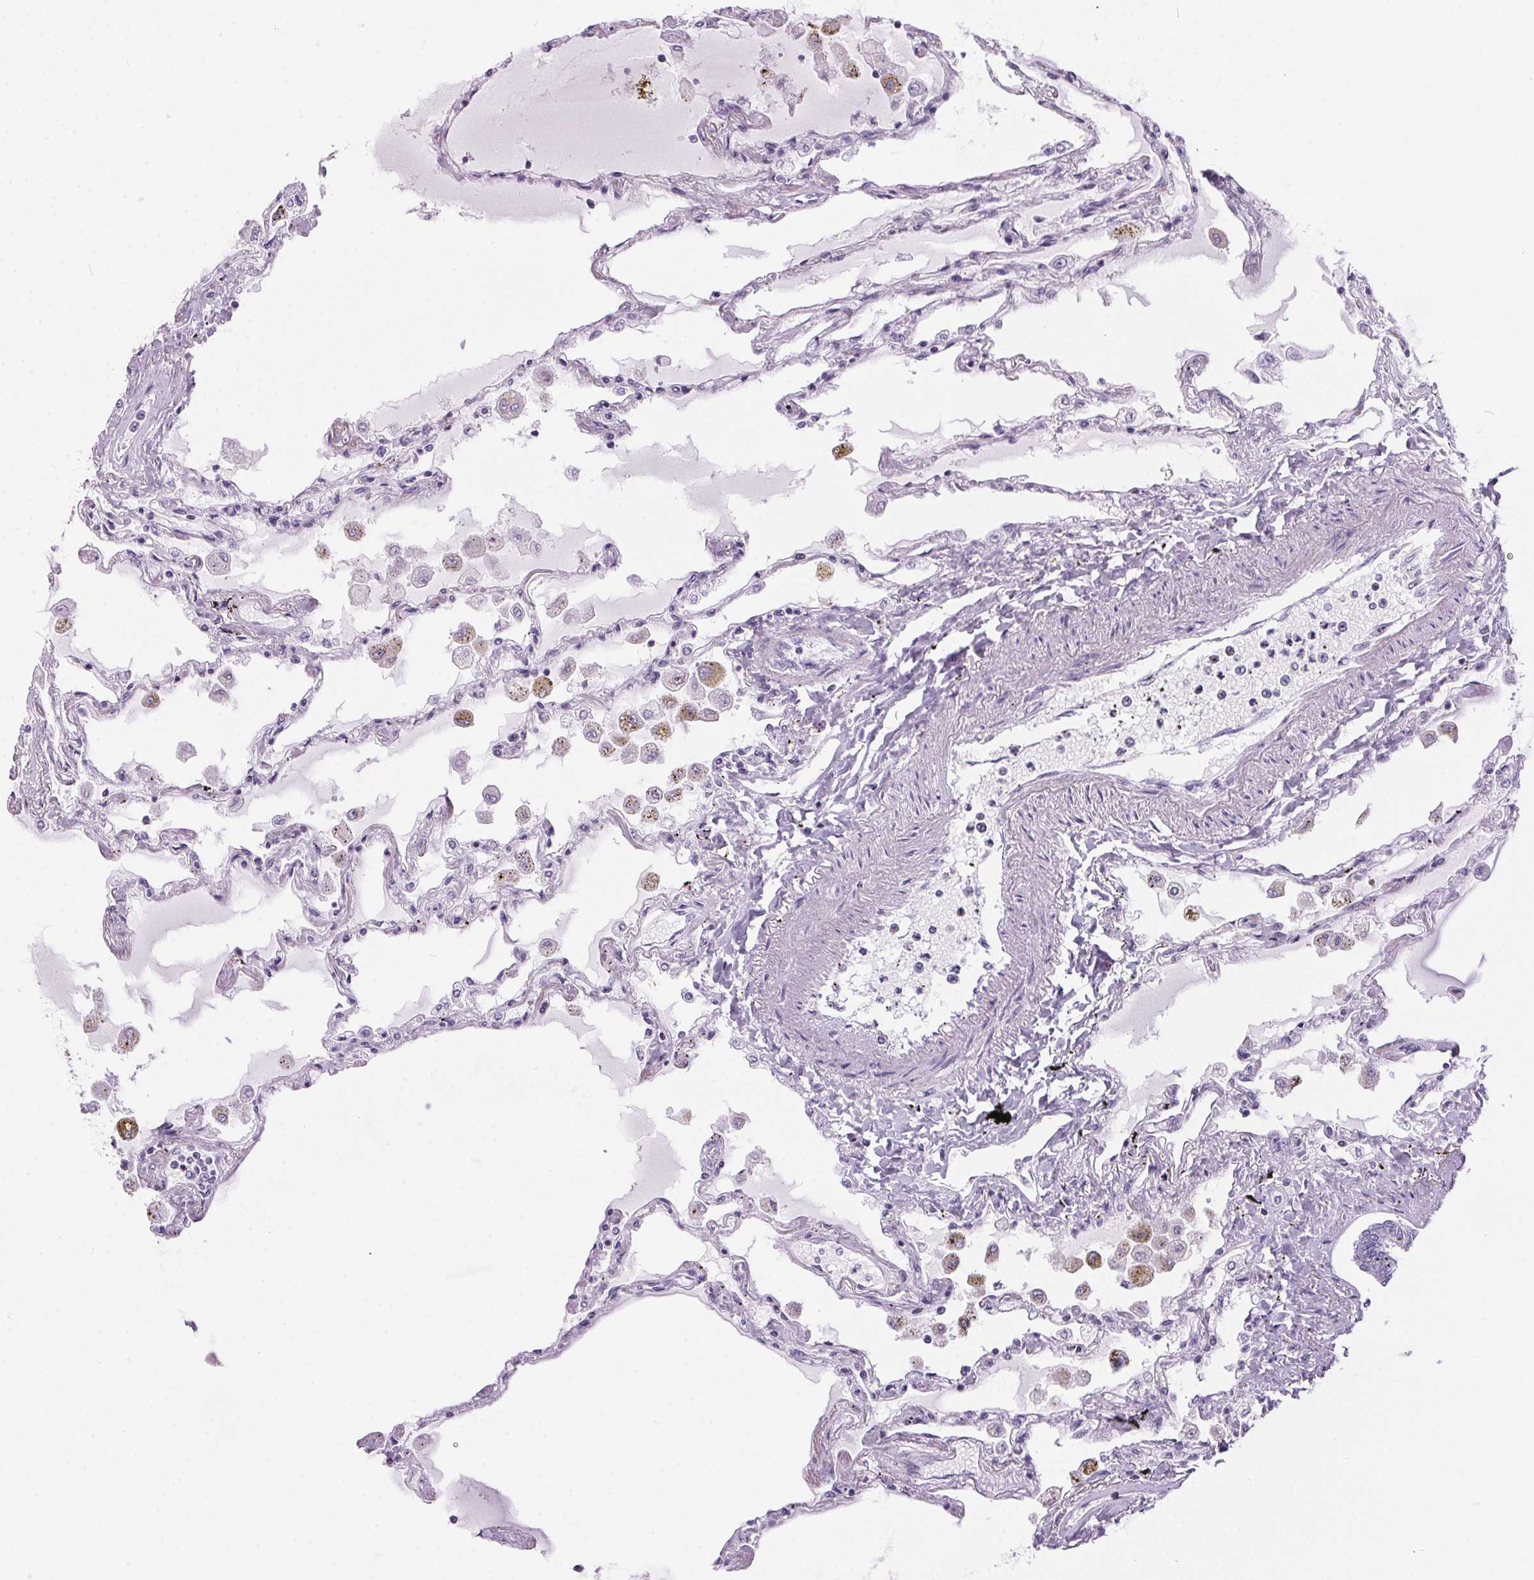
{"staining": {"intensity": "negative", "quantity": "none", "location": "none"}, "tissue": "lung", "cell_type": "Alveolar cells", "image_type": "normal", "snomed": [{"axis": "morphology", "description": "Normal tissue, NOS"}, {"axis": "morphology", "description": "Adenocarcinoma, NOS"}, {"axis": "topography", "description": "Cartilage tissue"}, {"axis": "topography", "description": "Lung"}], "caption": "Immunohistochemistry (IHC) of benign lung shows no staining in alveolar cells. Brightfield microscopy of immunohistochemistry (IHC) stained with DAB (brown) and hematoxylin (blue), captured at high magnification.", "gene": "S100A2", "patient": {"sex": "female", "age": 67}}